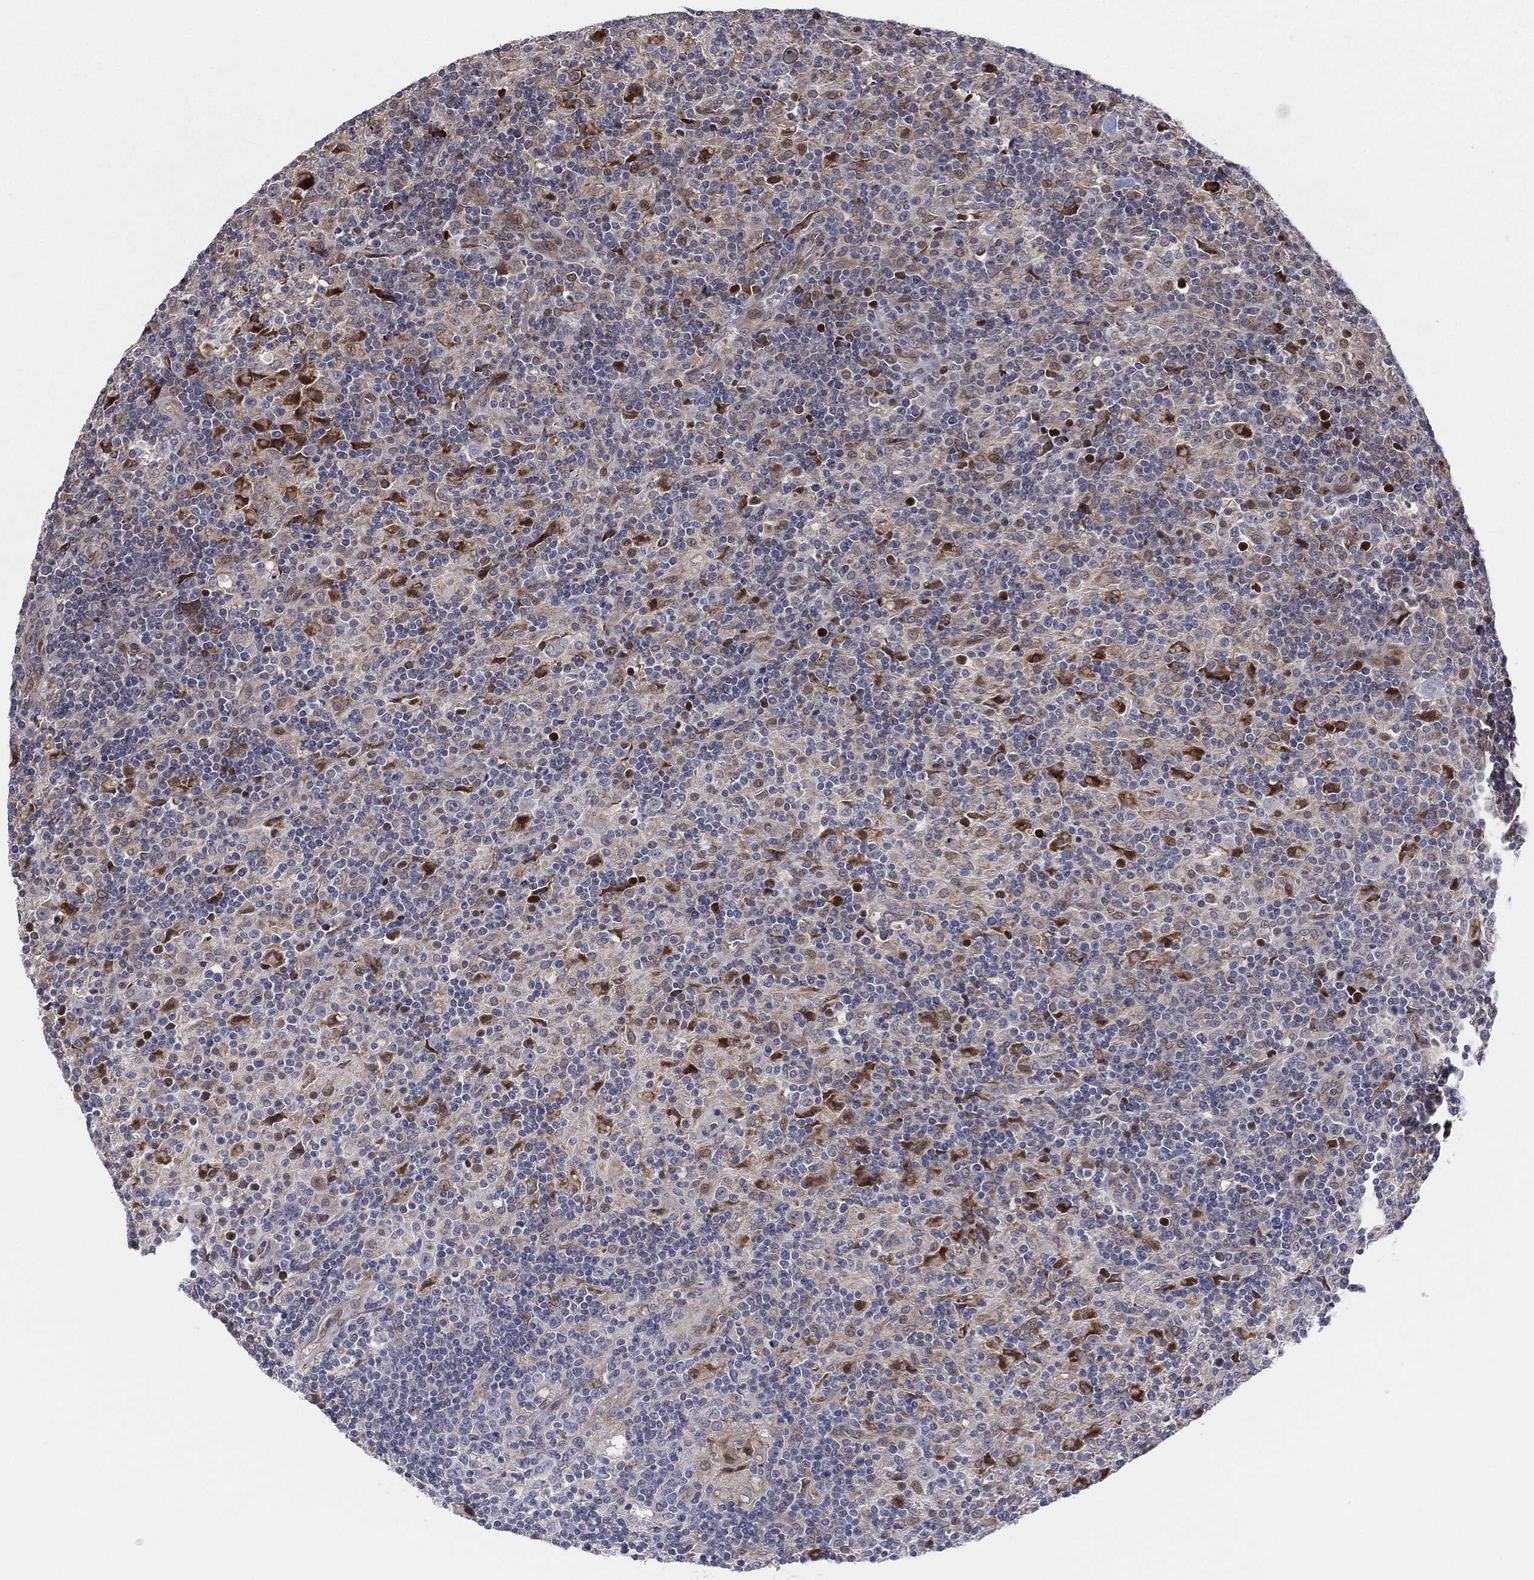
{"staining": {"intensity": "moderate", "quantity": "<25%", "location": "cytoplasmic/membranous"}, "tissue": "lymphoma", "cell_type": "Tumor cells", "image_type": "cancer", "snomed": [{"axis": "morphology", "description": "Hodgkin's disease, NOS"}, {"axis": "topography", "description": "Lymph node"}], "caption": "High-magnification brightfield microscopy of lymphoma stained with DAB (brown) and counterstained with hematoxylin (blue). tumor cells exhibit moderate cytoplasmic/membranous staining is present in approximately<25% of cells. The protein is shown in brown color, while the nuclei are stained blue.", "gene": "UTP14A", "patient": {"sex": "male", "age": 70}}